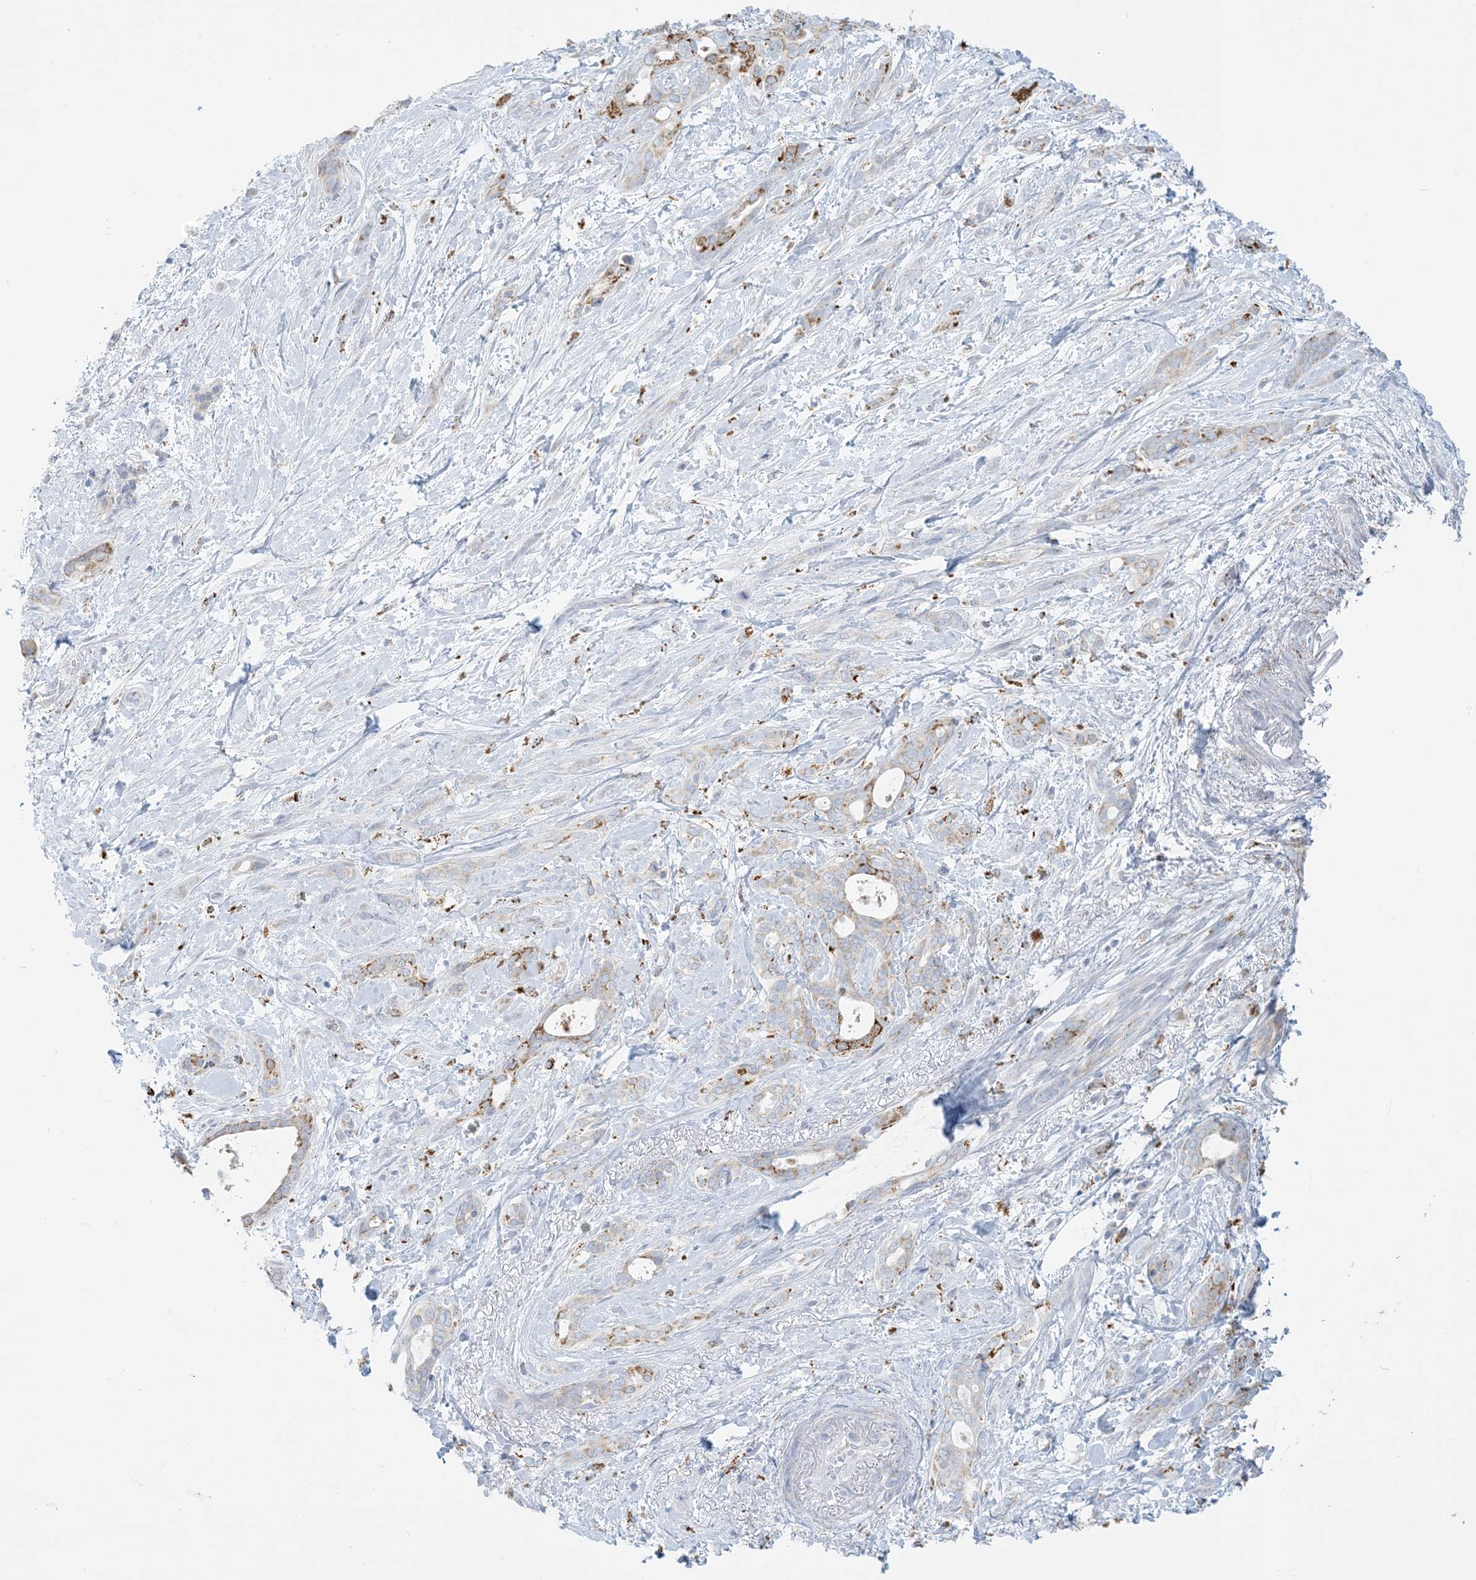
{"staining": {"intensity": "weak", "quantity": "<25%", "location": "cytoplasmic/membranous"}, "tissue": "pancreatic cancer", "cell_type": "Tumor cells", "image_type": "cancer", "snomed": [{"axis": "morphology", "description": "Normal tissue, NOS"}, {"axis": "morphology", "description": "Adenocarcinoma, NOS"}, {"axis": "topography", "description": "Pancreas"}, {"axis": "topography", "description": "Peripheral nerve tissue"}], "caption": "Tumor cells show no significant staining in adenocarcinoma (pancreatic).", "gene": "ZDHHC4", "patient": {"sex": "female", "age": 63}}